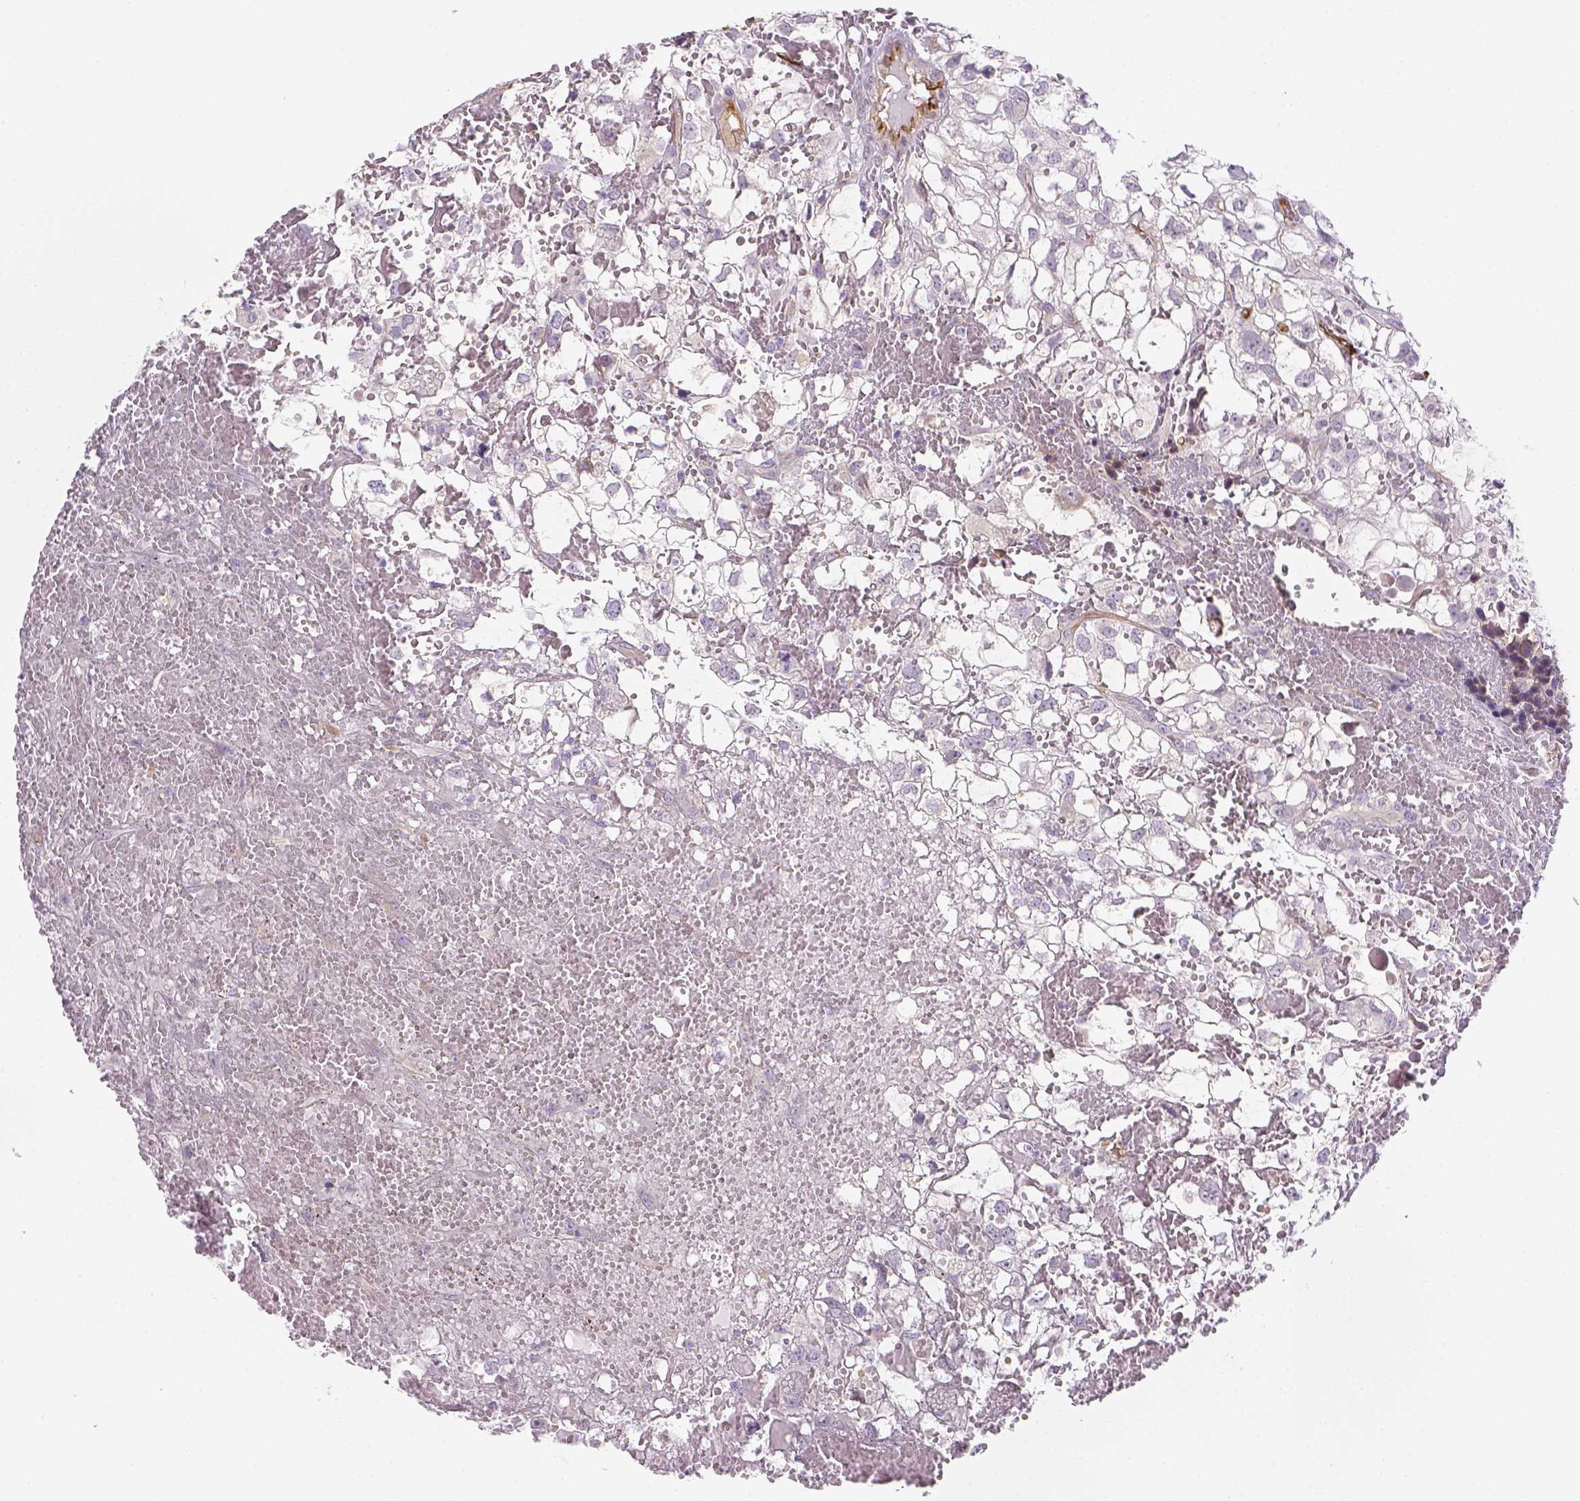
{"staining": {"intensity": "negative", "quantity": "none", "location": "none"}, "tissue": "renal cancer", "cell_type": "Tumor cells", "image_type": "cancer", "snomed": [{"axis": "morphology", "description": "Adenocarcinoma, NOS"}, {"axis": "topography", "description": "Kidney"}], "caption": "Immunohistochemistry of renal cancer (adenocarcinoma) reveals no staining in tumor cells.", "gene": "CACNB1", "patient": {"sex": "male", "age": 56}}